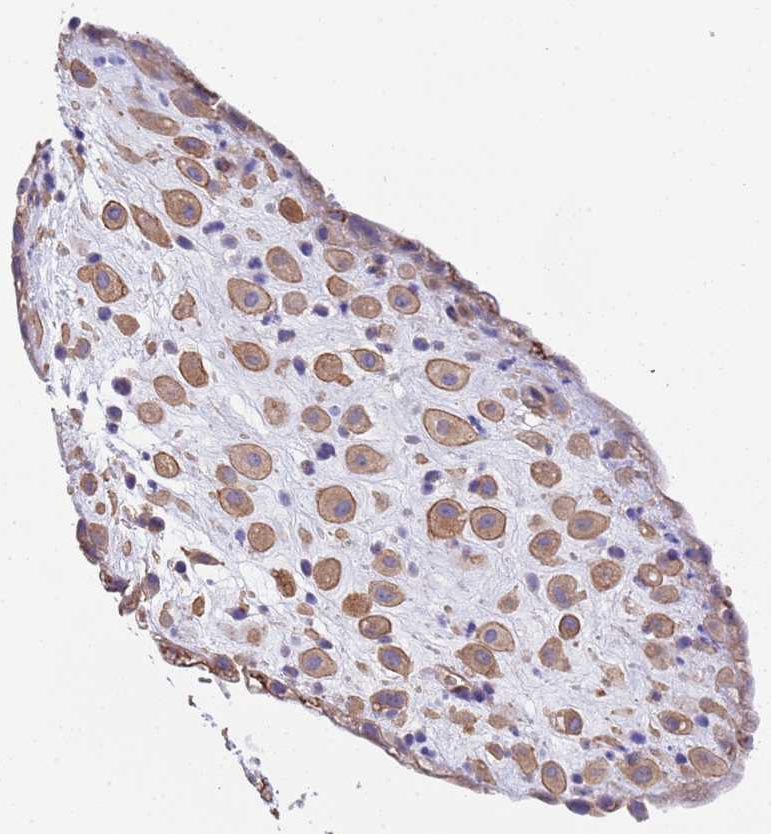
{"staining": {"intensity": "moderate", "quantity": ">75%", "location": "cytoplasmic/membranous"}, "tissue": "placenta", "cell_type": "Decidual cells", "image_type": "normal", "snomed": [{"axis": "morphology", "description": "Normal tissue, NOS"}, {"axis": "topography", "description": "Placenta"}], "caption": "Placenta stained for a protein (brown) displays moderate cytoplasmic/membranous positive expression in approximately >75% of decidual cells.", "gene": "ZNF248", "patient": {"sex": "female", "age": 35}}